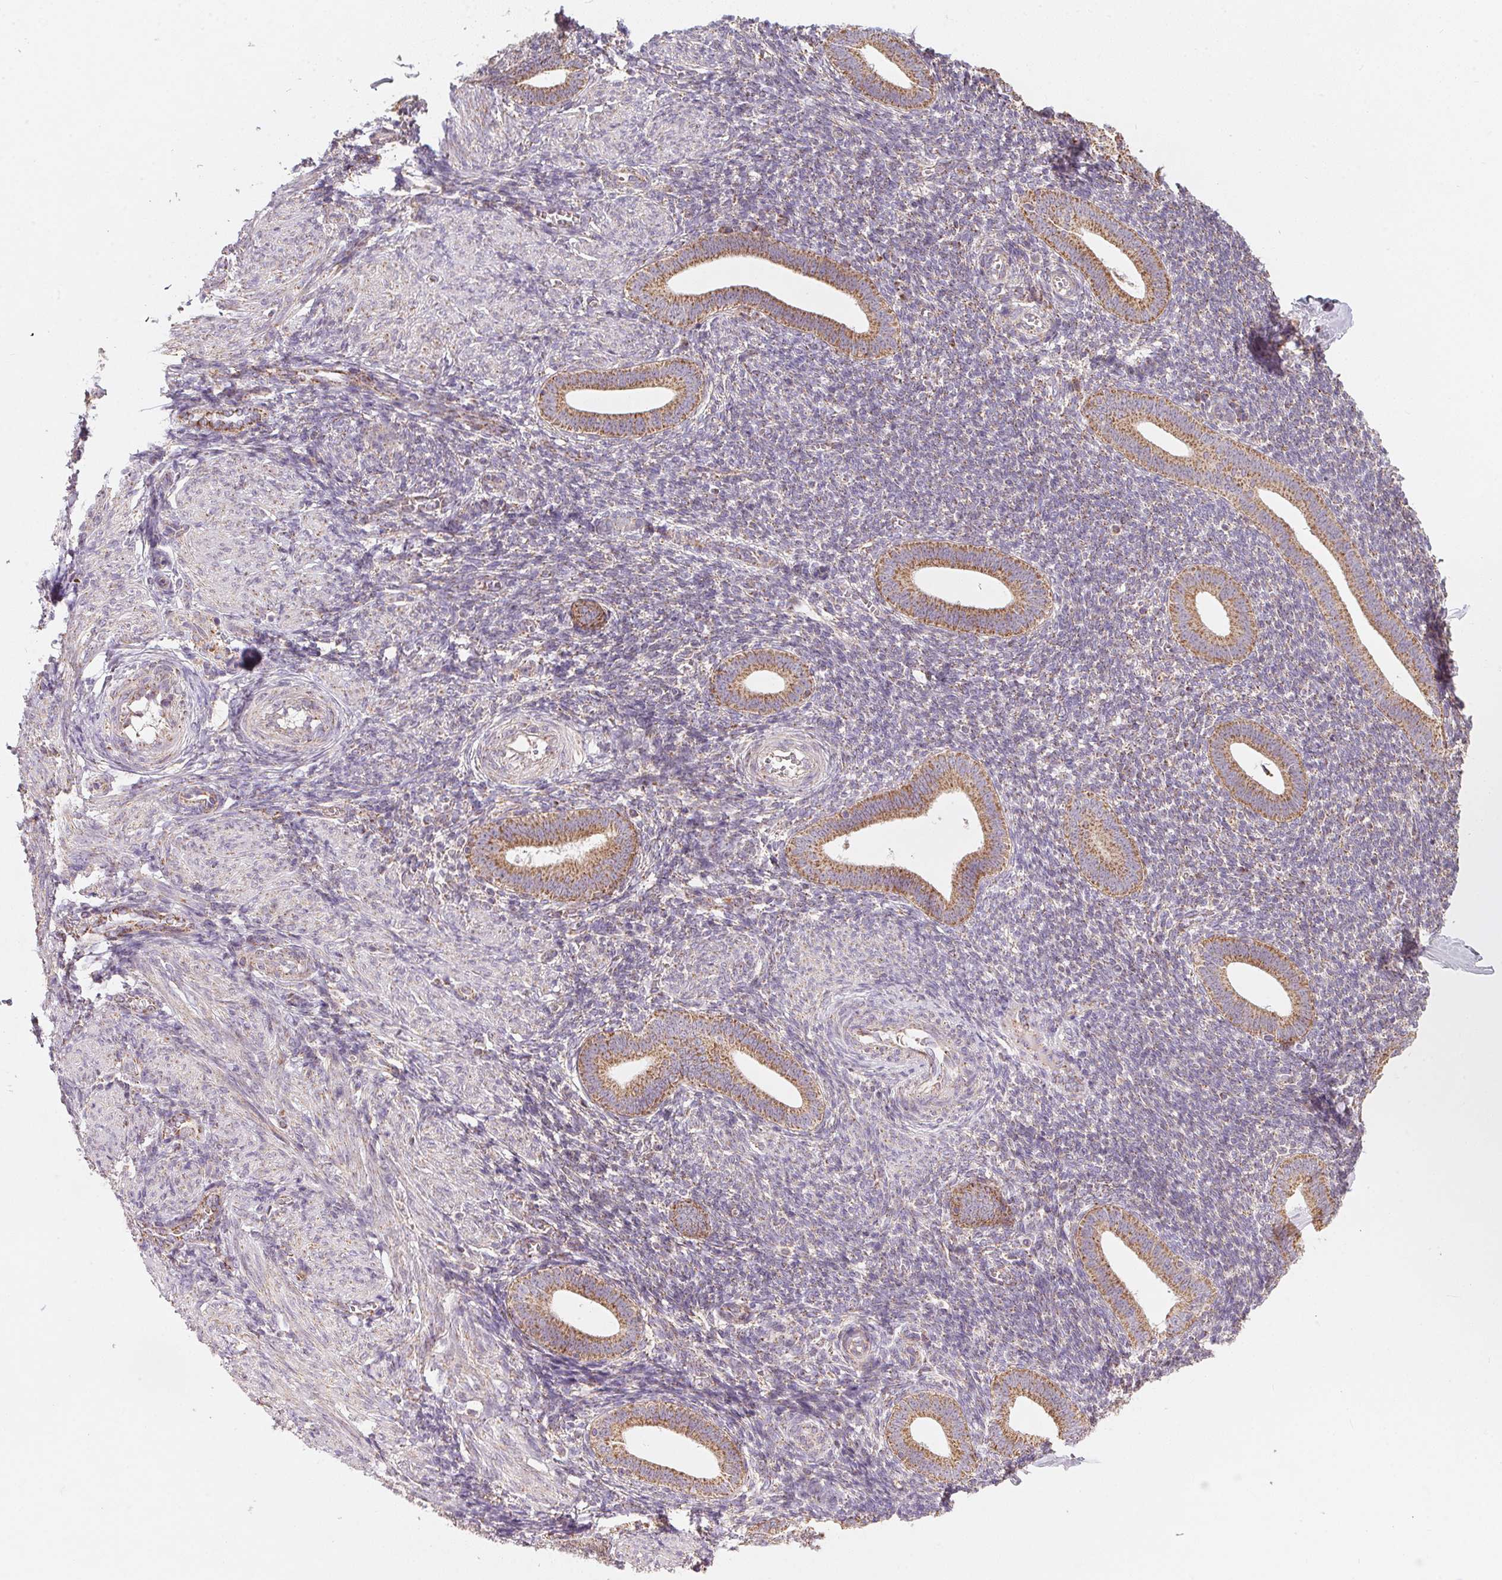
{"staining": {"intensity": "weak", "quantity": "<25%", "location": "cytoplasmic/membranous"}, "tissue": "endometrium", "cell_type": "Cells in endometrial stroma", "image_type": "normal", "snomed": [{"axis": "morphology", "description": "Normal tissue, NOS"}, {"axis": "topography", "description": "Endometrium"}], "caption": "Immunohistochemistry (IHC) image of unremarkable human endometrium stained for a protein (brown), which exhibits no expression in cells in endometrial stroma.", "gene": "COQ7", "patient": {"sex": "female", "age": 25}}